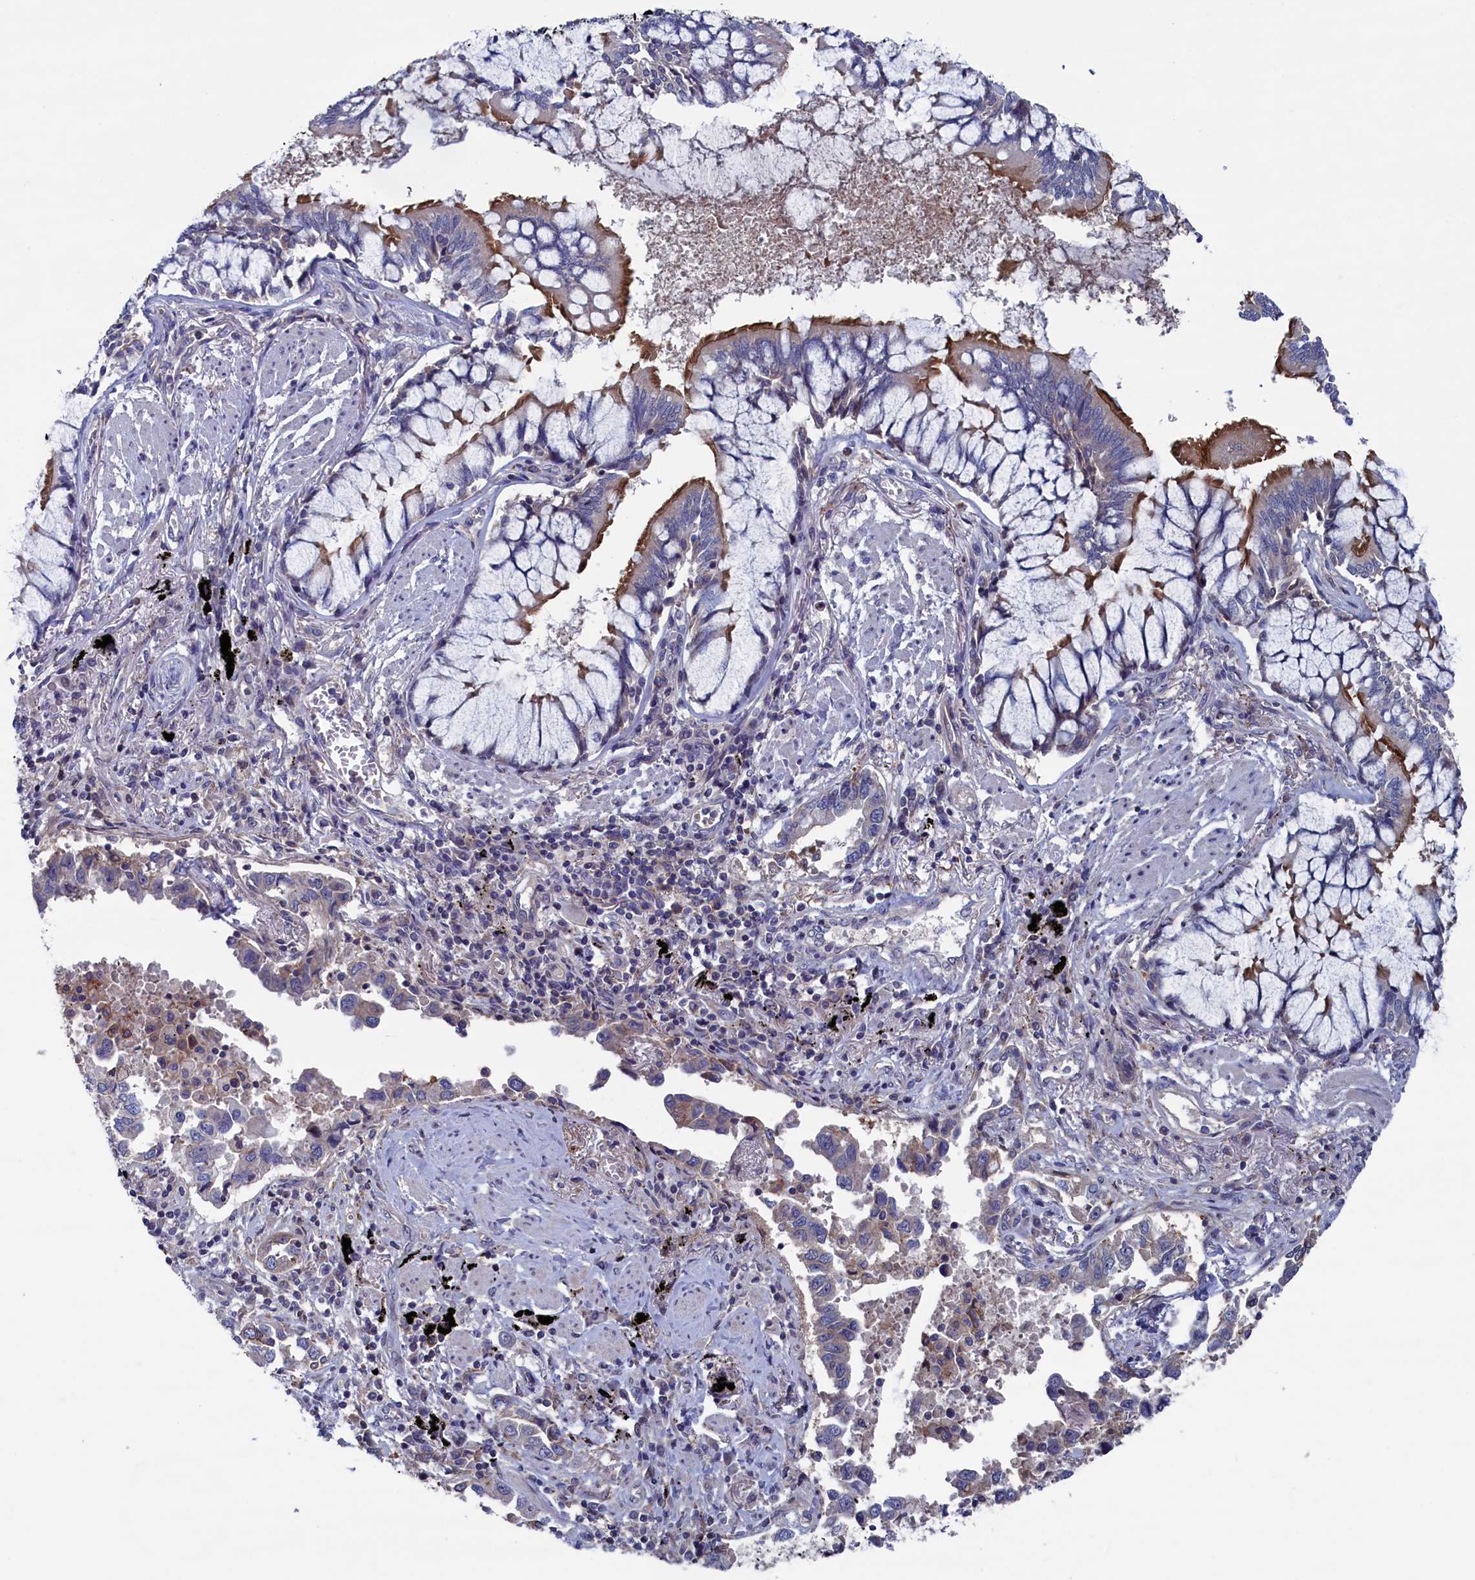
{"staining": {"intensity": "weak", "quantity": "<25%", "location": "cytoplasmic/membranous"}, "tissue": "lung cancer", "cell_type": "Tumor cells", "image_type": "cancer", "snomed": [{"axis": "morphology", "description": "Adenocarcinoma, NOS"}, {"axis": "topography", "description": "Lung"}], "caption": "The immunohistochemistry image has no significant staining in tumor cells of lung adenocarcinoma tissue. The staining is performed using DAB brown chromogen with nuclei counter-stained in using hematoxylin.", "gene": "SPATA13", "patient": {"sex": "male", "age": 67}}